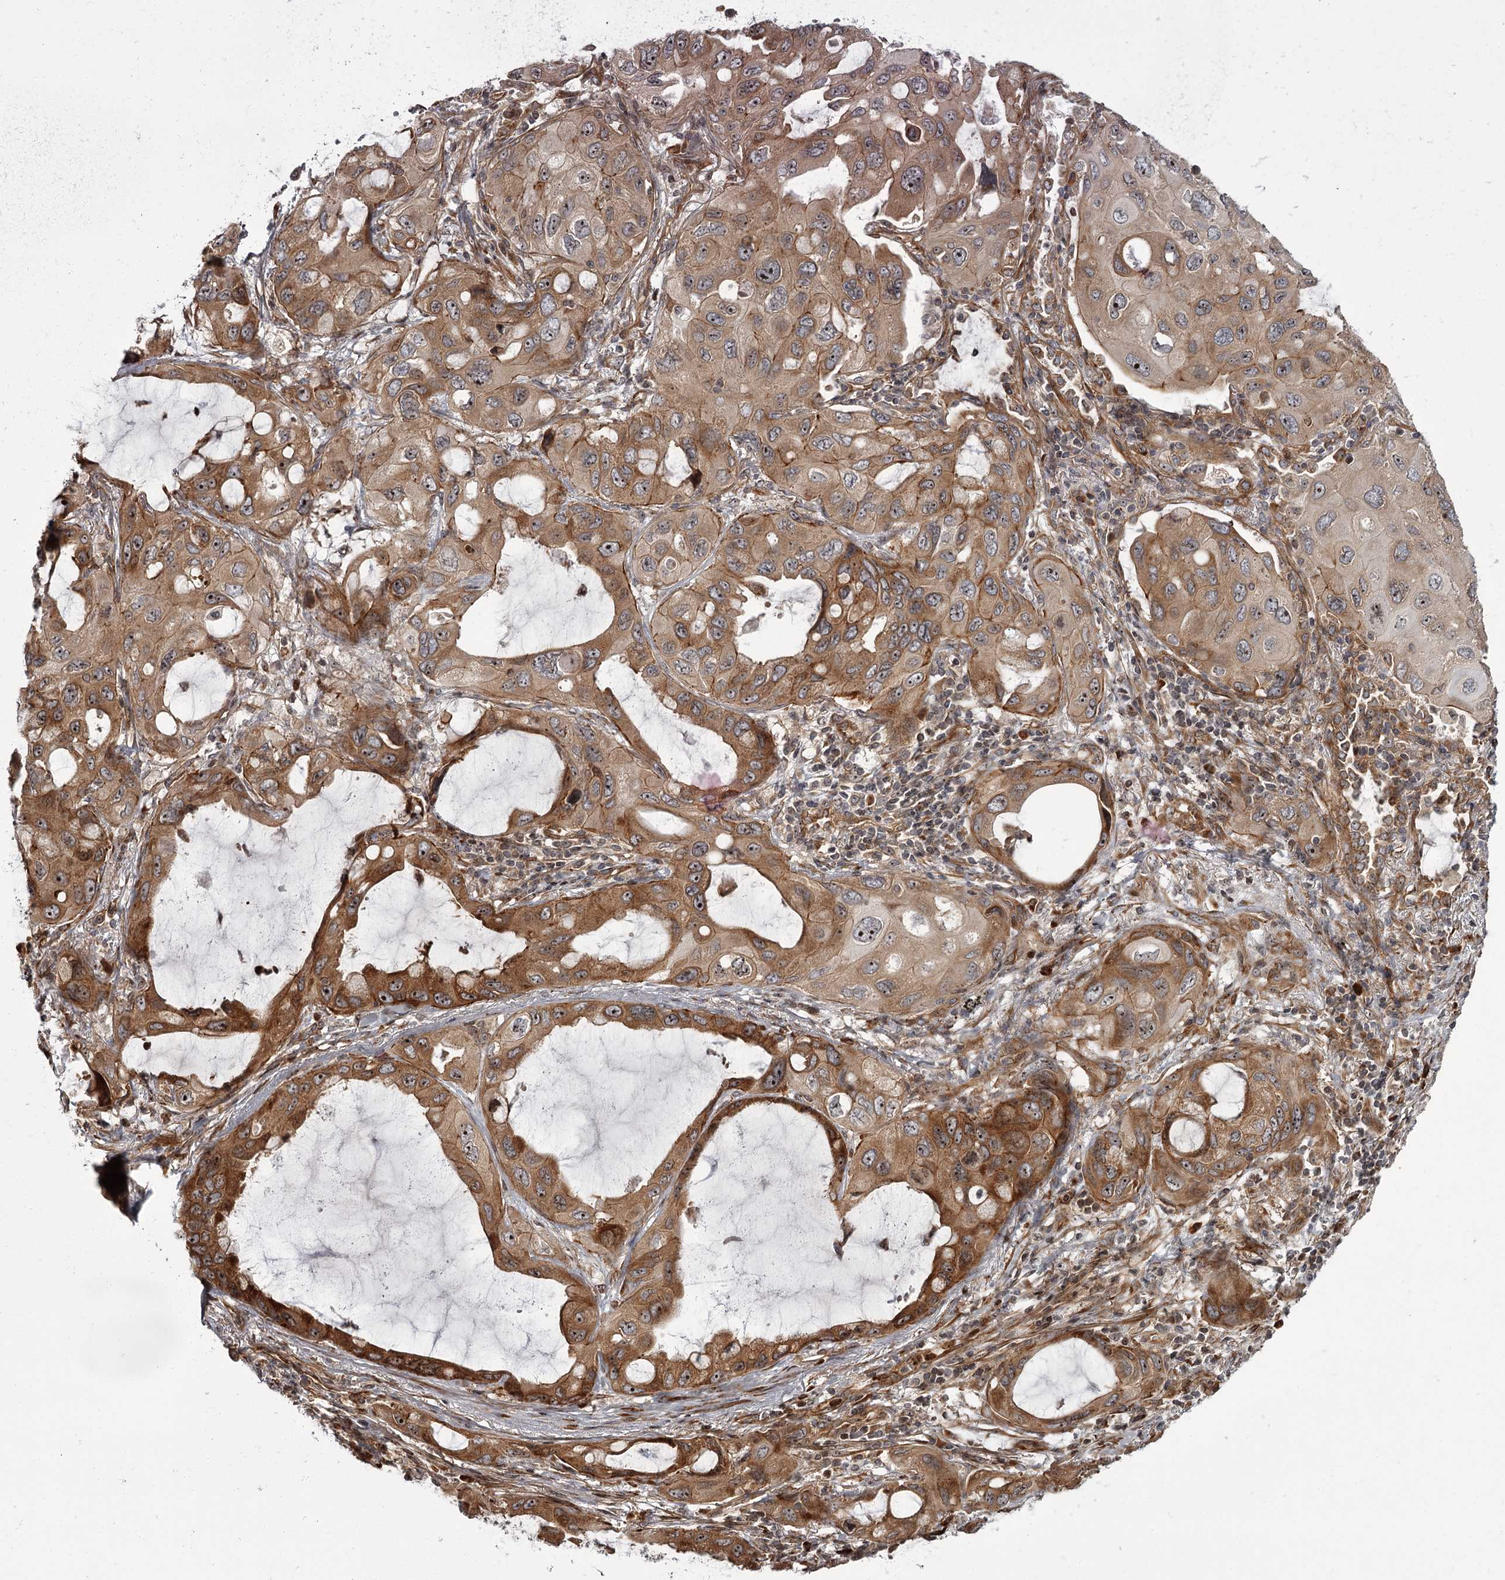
{"staining": {"intensity": "moderate", "quantity": ">75%", "location": "cytoplasmic/membranous,nuclear"}, "tissue": "lung cancer", "cell_type": "Tumor cells", "image_type": "cancer", "snomed": [{"axis": "morphology", "description": "Squamous cell carcinoma, NOS"}, {"axis": "topography", "description": "Lung"}], "caption": "Immunohistochemistry staining of lung squamous cell carcinoma, which displays medium levels of moderate cytoplasmic/membranous and nuclear positivity in approximately >75% of tumor cells indicating moderate cytoplasmic/membranous and nuclear protein positivity. The staining was performed using DAB (brown) for protein detection and nuclei were counterstained in hematoxylin (blue).", "gene": "THAP9", "patient": {"sex": "female", "age": 73}}